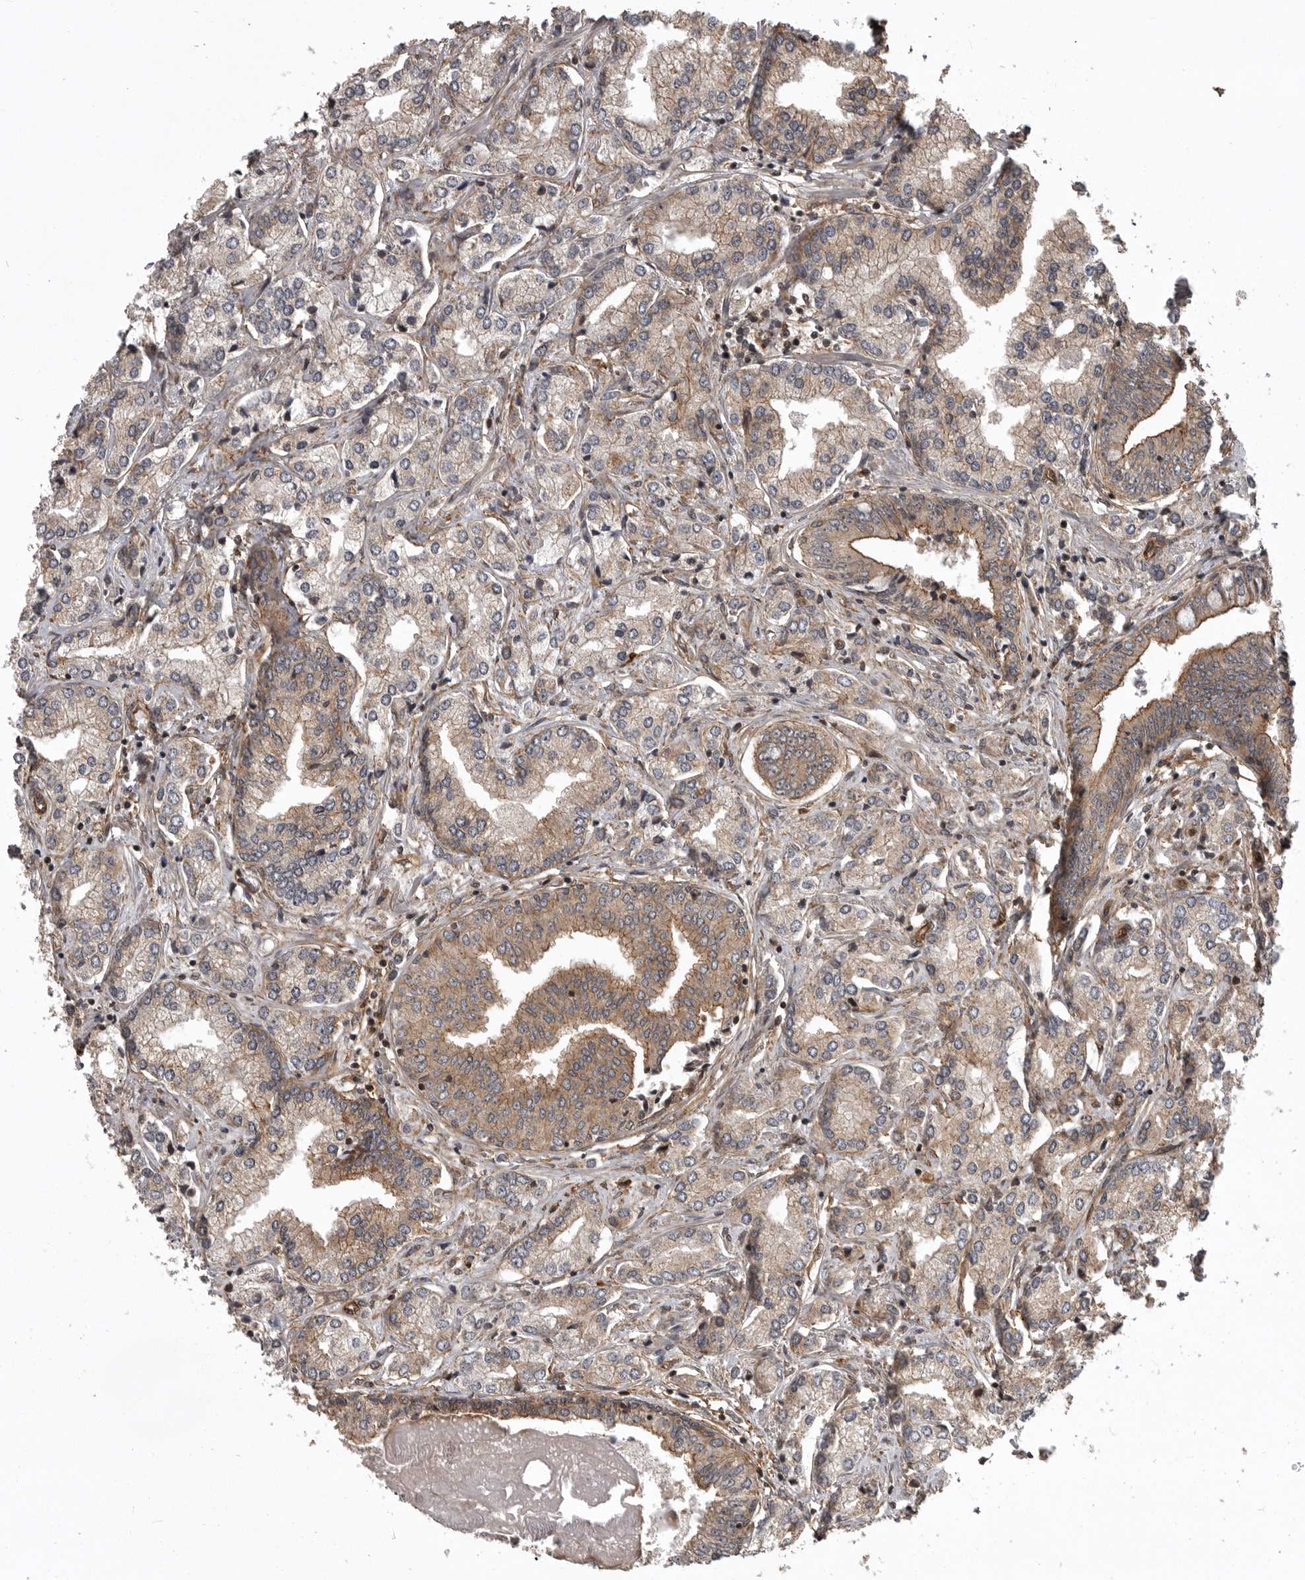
{"staining": {"intensity": "moderate", "quantity": "25%-75%", "location": "cytoplasmic/membranous"}, "tissue": "prostate cancer", "cell_type": "Tumor cells", "image_type": "cancer", "snomed": [{"axis": "morphology", "description": "Adenocarcinoma, High grade"}, {"axis": "topography", "description": "Prostate"}], "caption": "Immunohistochemical staining of prostate adenocarcinoma (high-grade) demonstrates medium levels of moderate cytoplasmic/membranous expression in about 25%-75% of tumor cells. The protein of interest is shown in brown color, while the nuclei are stained blue.", "gene": "DNAJC8", "patient": {"sex": "male", "age": 66}}